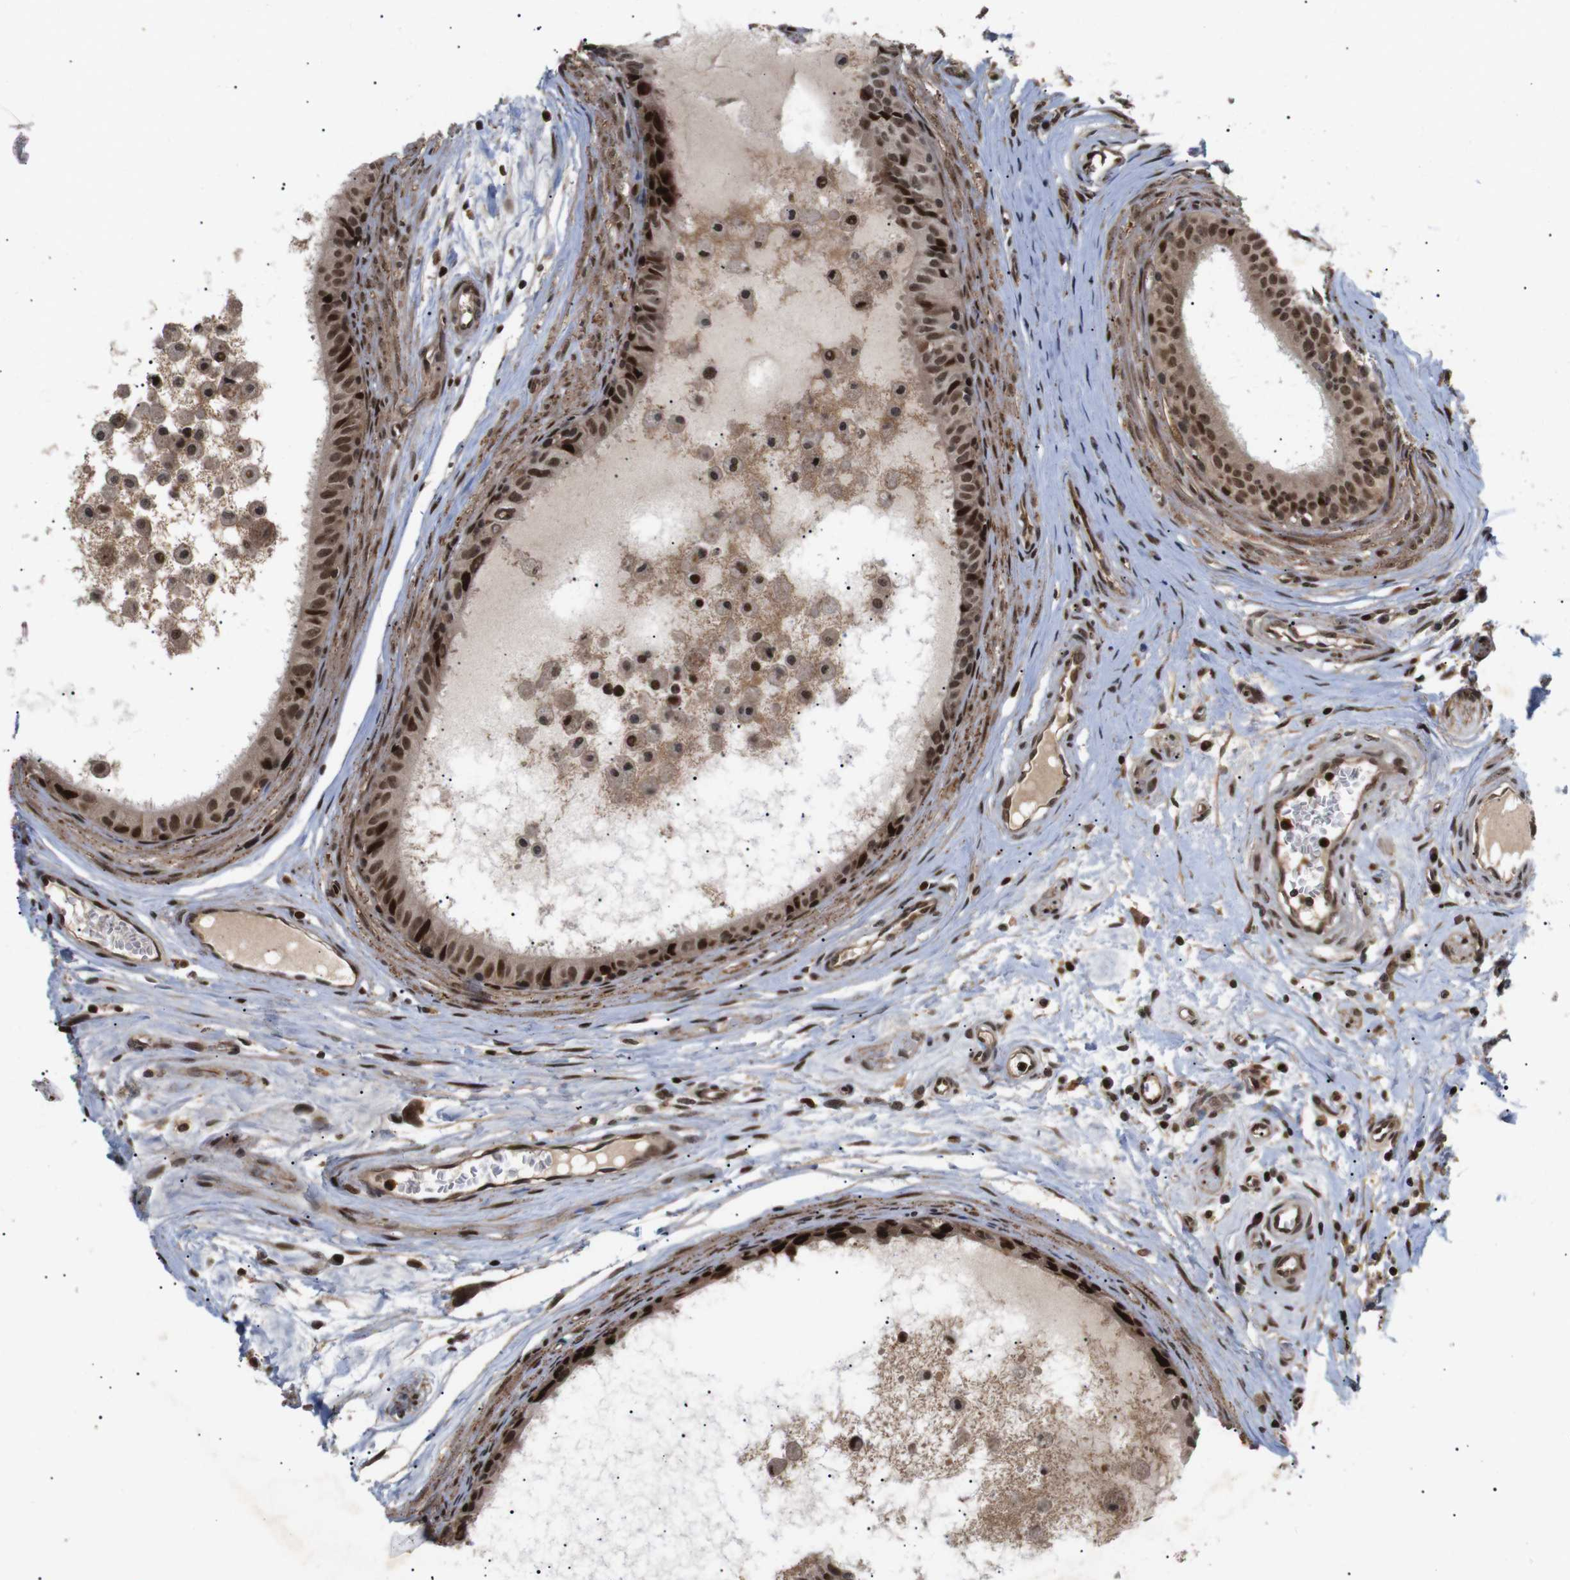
{"staining": {"intensity": "strong", "quantity": ">75%", "location": "cytoplasmic/membranous,nuclear"}, "tissue": "epididymis", "cell_type": "Glandular cells", "image_type": "normal", "snomed": [{"axis": "morphology", "description": "Normal tissue, NOS"}, {"axis": "morphology", "description": "Inflammation, NOS"}, {"axis": "topography", "description": "Epididymis"}], "caption": "Immunohistochemical staining of normal human epididymis demonstrates >75% levels of strong cytoplasmic/membranous,nuclear protein expression in about >75% of glandular cells.", "gene": "KIF23", "patient": {"sex": "male", "age": 85}}